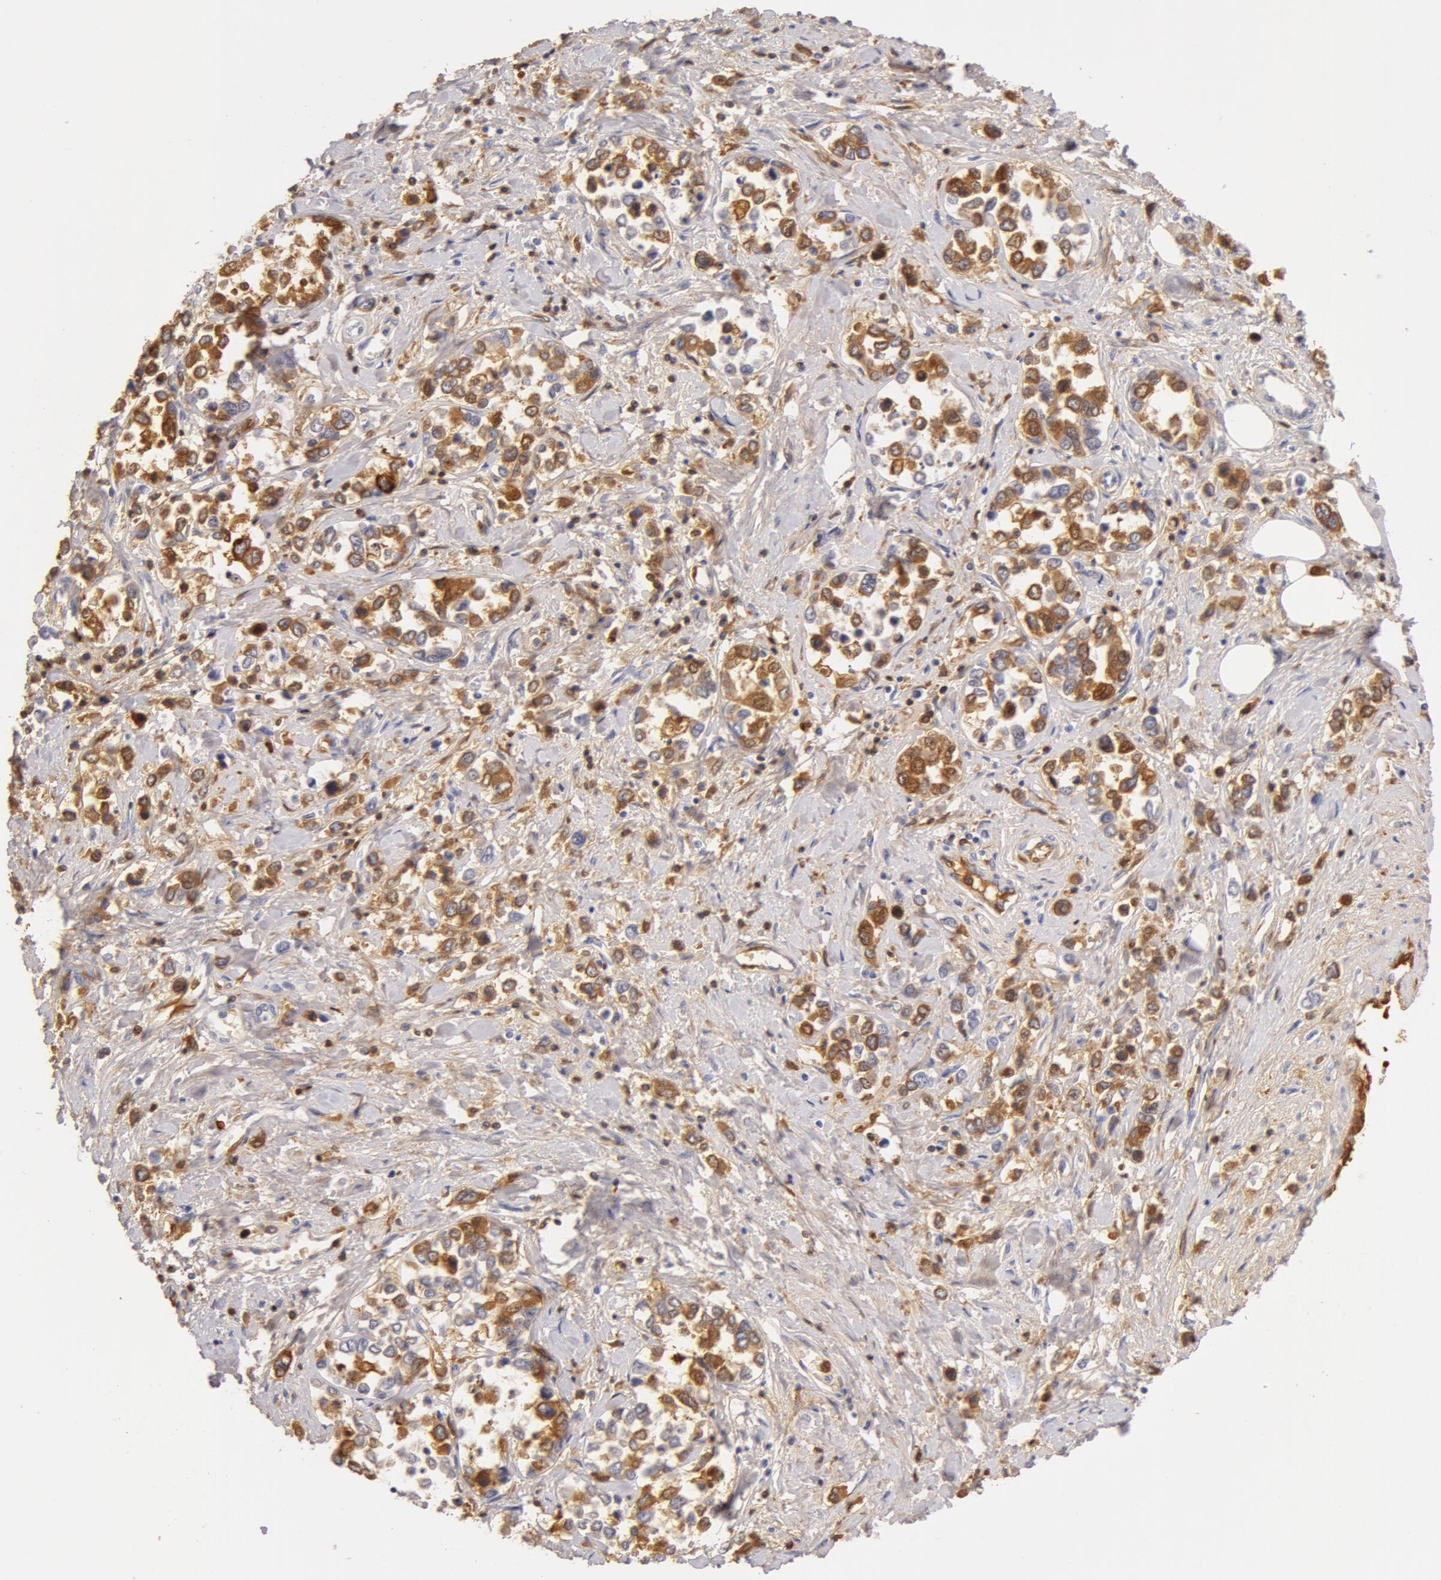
{"staining": {"intensity": "moderate", "quantity": "25%-75%", "location": "cytoplasmic/membranous"}, "tissue": "stomach cancer", "cell_type": "Tumor cells", "image_type": "cancer", "snomed": [{"axis": "morphology", "description": "Adenocarcinoma, NOS"}, {"axis": "topography", "description": "Stomach, upper"}], "caption": "Immunohistochemistry (IHC) staining of adenocarcinoma (stomach), which displays medium levels of moderate cytoplasmic/membranous positivity in about 25%-75% of tumor cells indicating moderate cytoplasmic/membranous protein staining. The staining was performed using DAB (3,3'-diaminobenzidine) (brown) for protein detection and nuclei were counterstained in hematoxylin (blue).", "gene": "GC", "patient": {"sex": "male", "age": 76}}